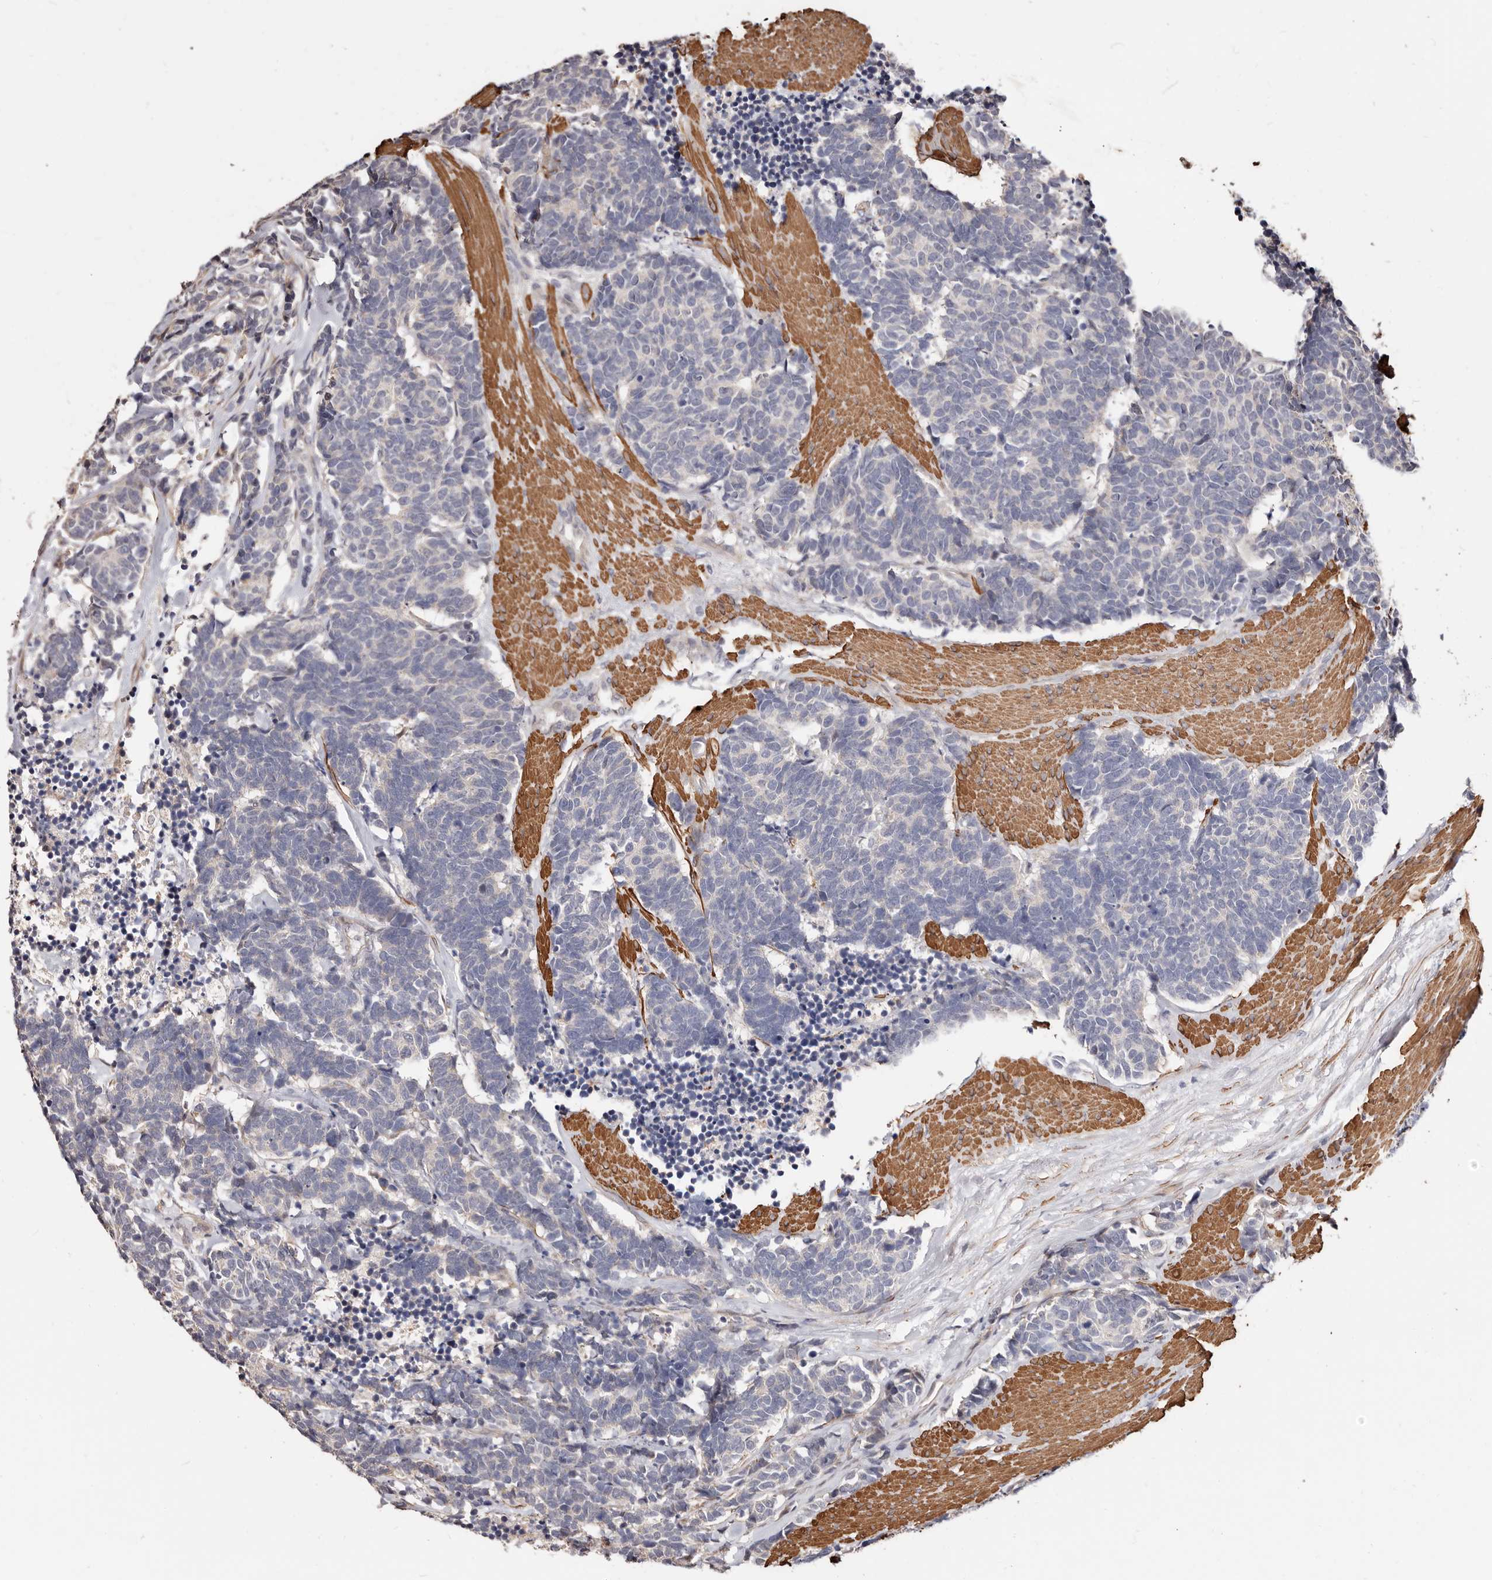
{"staining": {"intensity": "negative", "quantity": "none", "location": "none"}, "tissue": "carcinoid", "cell_type": "Tumor cells", "image_type": "cancer", "snomed": [{"axis": "morphology", "description": "Carcinoma, NOS"}, {"axis": "morphology", "description": "Carcinoid, malignant, NOS"}, {"axis": "topography", "description": "Urinary bladder"}], "caption": "DAB immunohistochemical staining of carcinoid shows no significant positivity in tumor cells.", "gene": "TRIP13", "patient": {"sex": "male", "age": 57}}